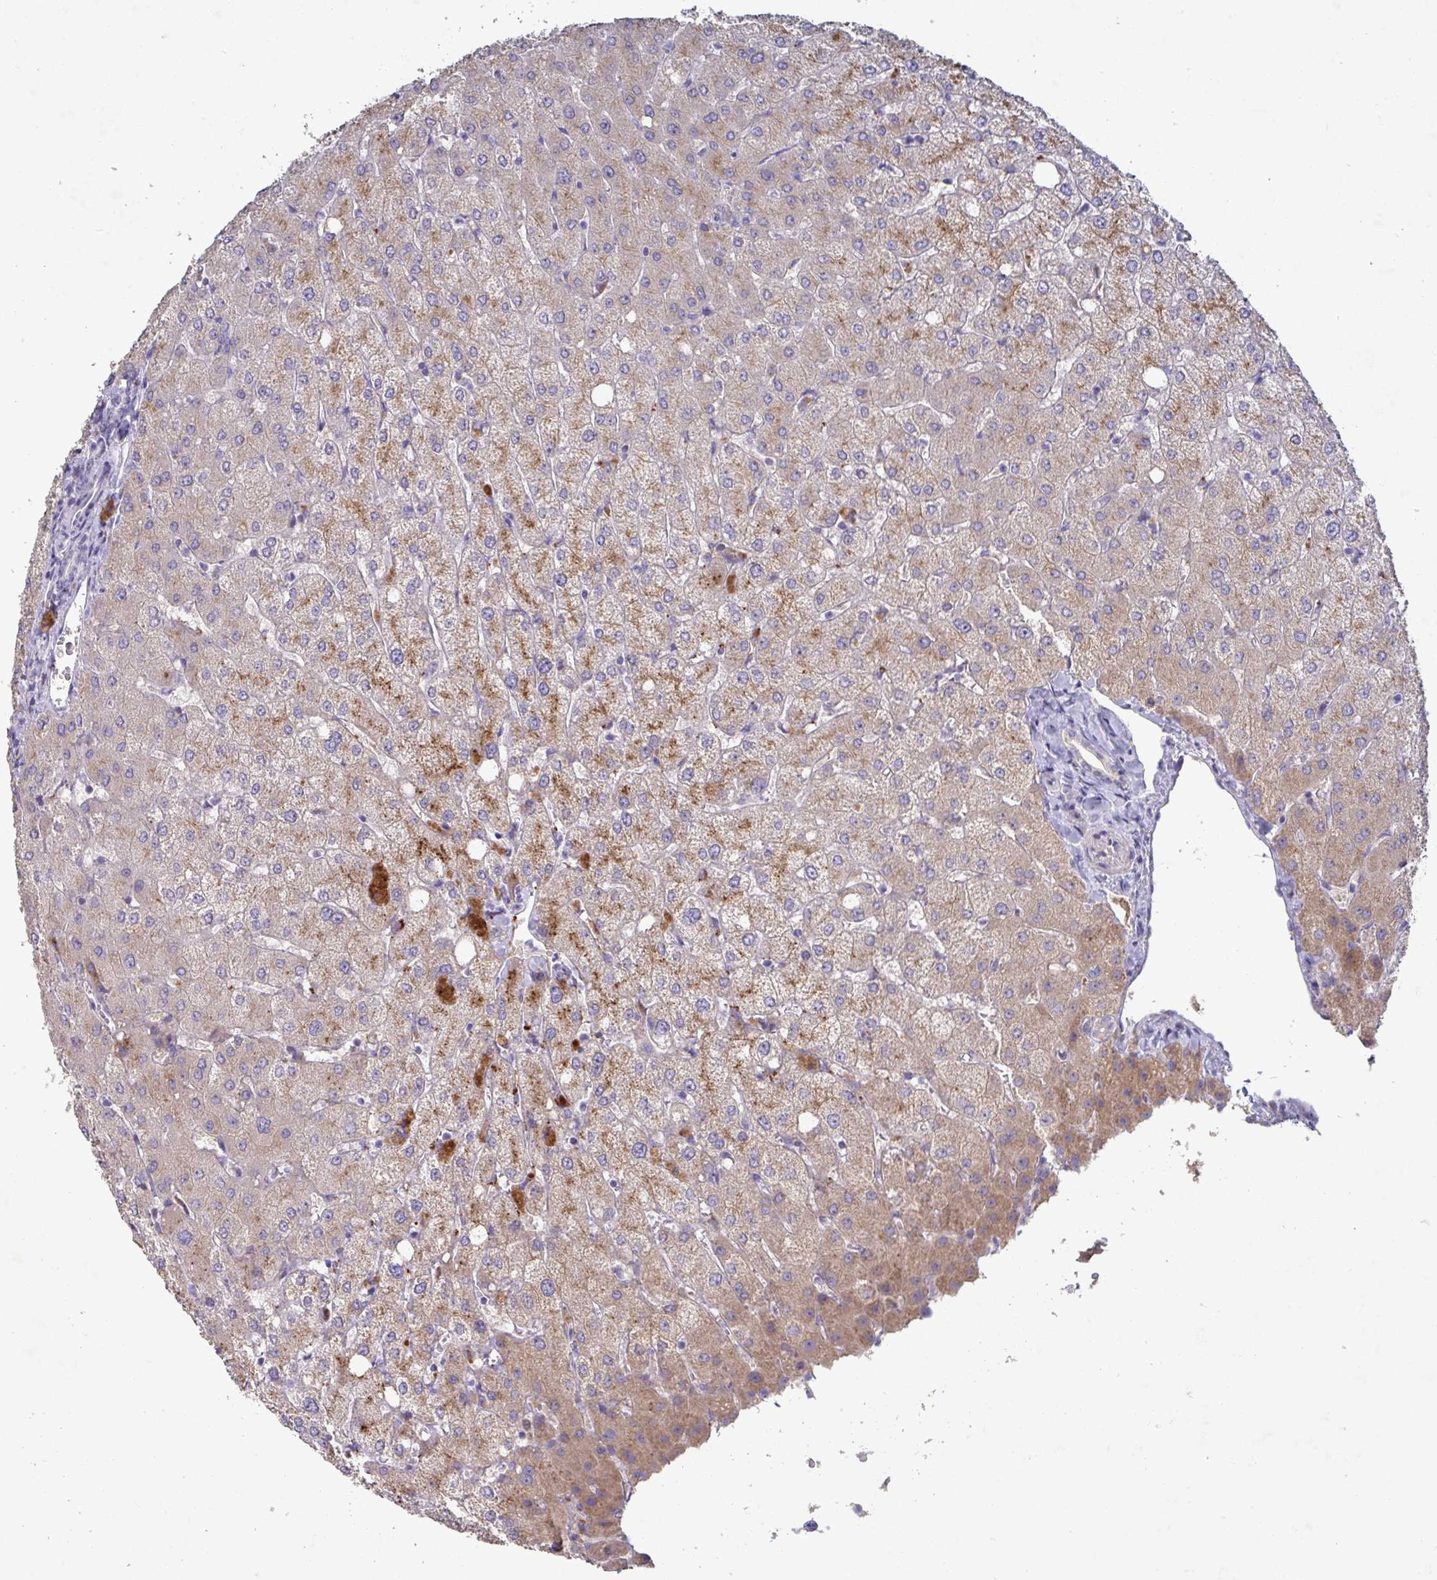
{"staining": {"intensity": "negative", "quantity": "none", "location": "none"}, "tissue": "liver", "cell_type": "Cholangiocytes", "image_type": "normal", "snomed": [{"axis": "morphology", "description": "Normal tissue, NOS"}, {"axis": "topography", "description": "Liver"}], "caption": "Liver was stained to show a protein in brown. There is no significant expression in cholangiocytes. (DAB (3,3'-diaminobenzidine) immunohistochemistry (IHC), high magnification).", "gene": "GALNT13", "patient": {"sex": "female", "age": 54}}